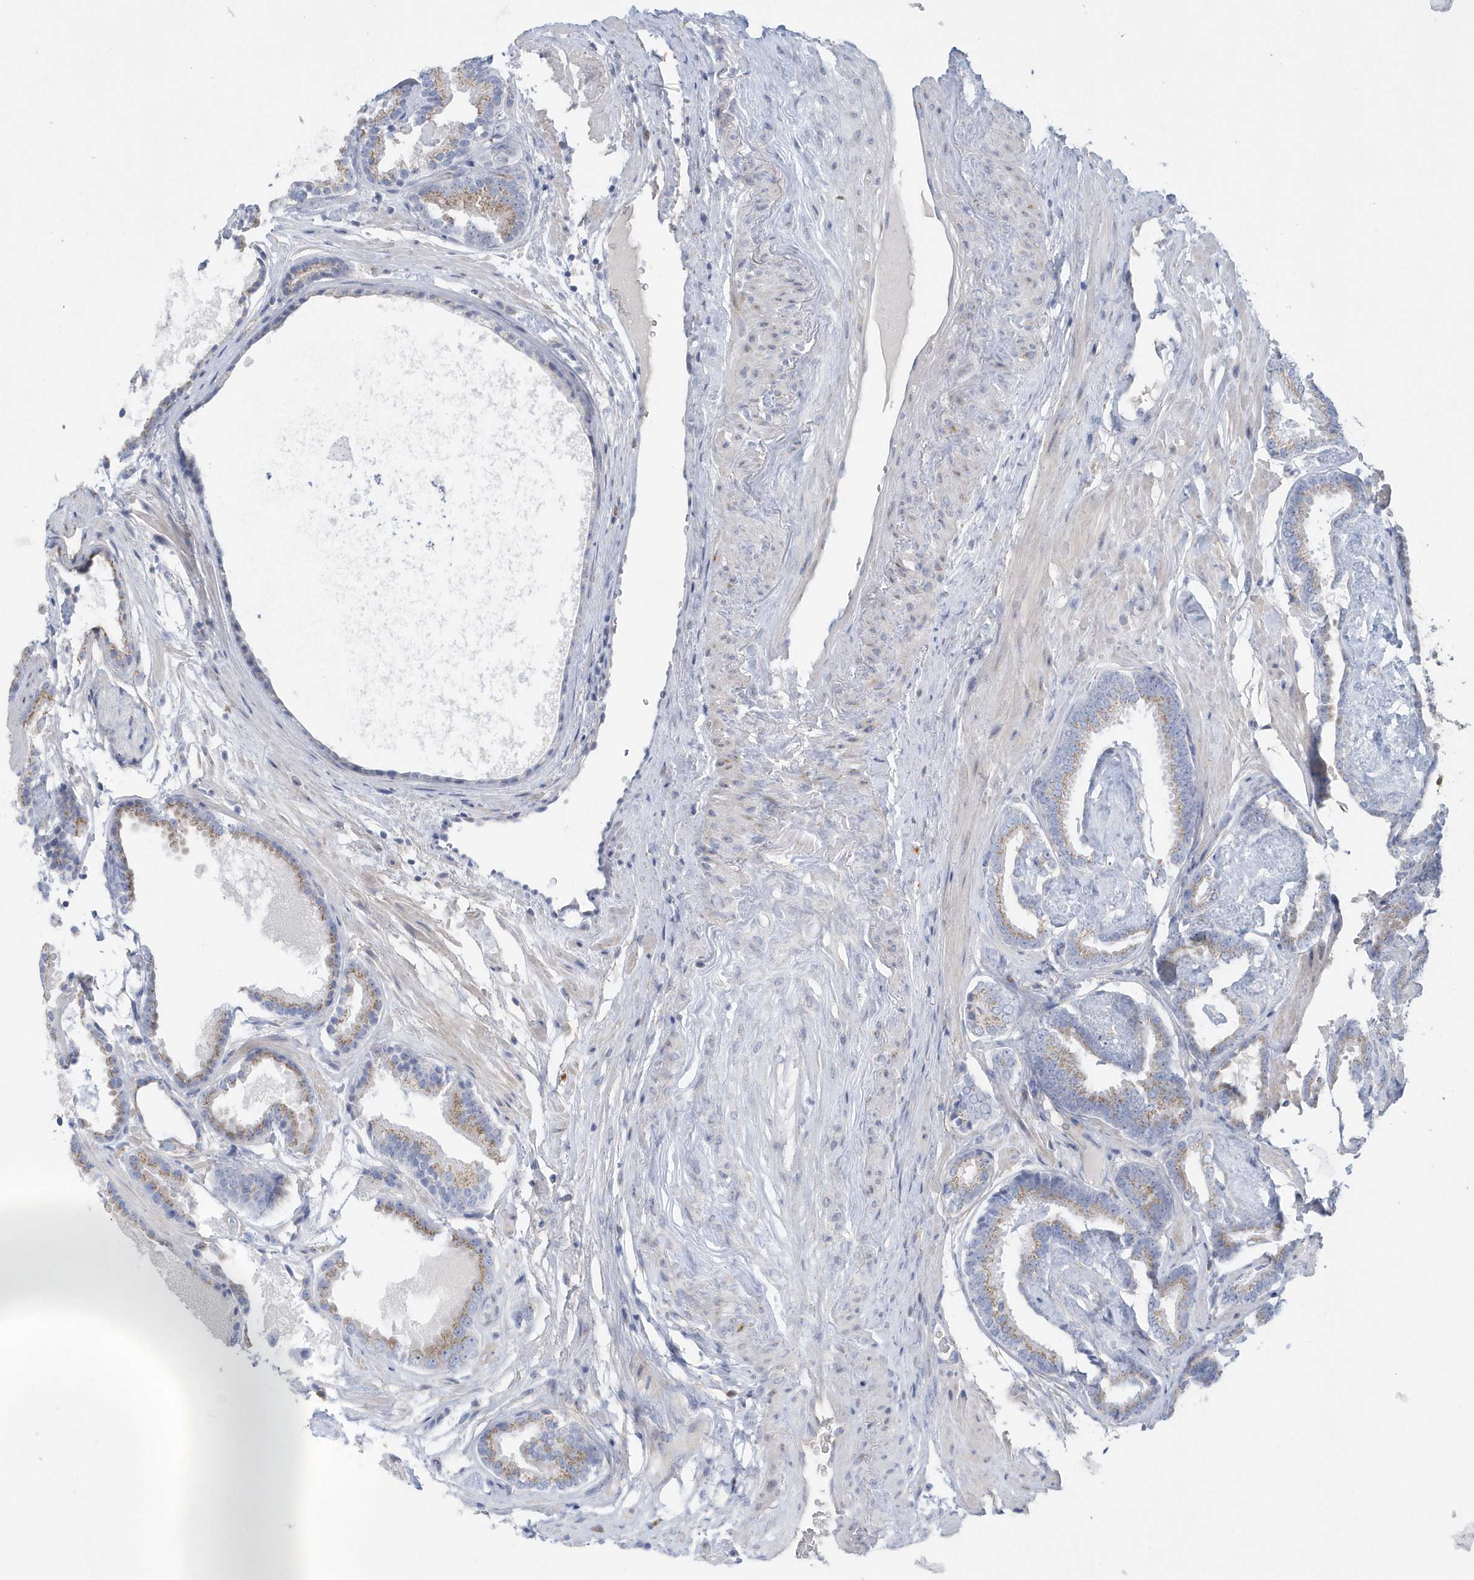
{"staining": {"intensity": "weak", "quantity": "25%-75%", "location": "cytoplasmic/membranous"}, "tissue": "prostate cancer", "cell_type": "Tumor cells", "image_type": "cancer", "snomed": [{"axis": "morphology", "description": "Adenocarcinoma, Low grade"}, {"axis": "topography", "description": "Prostate"}], "caption": "High-magnification brightfield microscopy of prostate cancer stained with DAB (3,3'-diaminobenzidine) (brown) and counterstained with hematoxylin (blue). tumor cells exhibit weak cytoplasmic/membranous positivity is seen in approximately25%-75% of cells.", "gene": "SPATA18", "patient": {"sex": "male", "age": 71}}